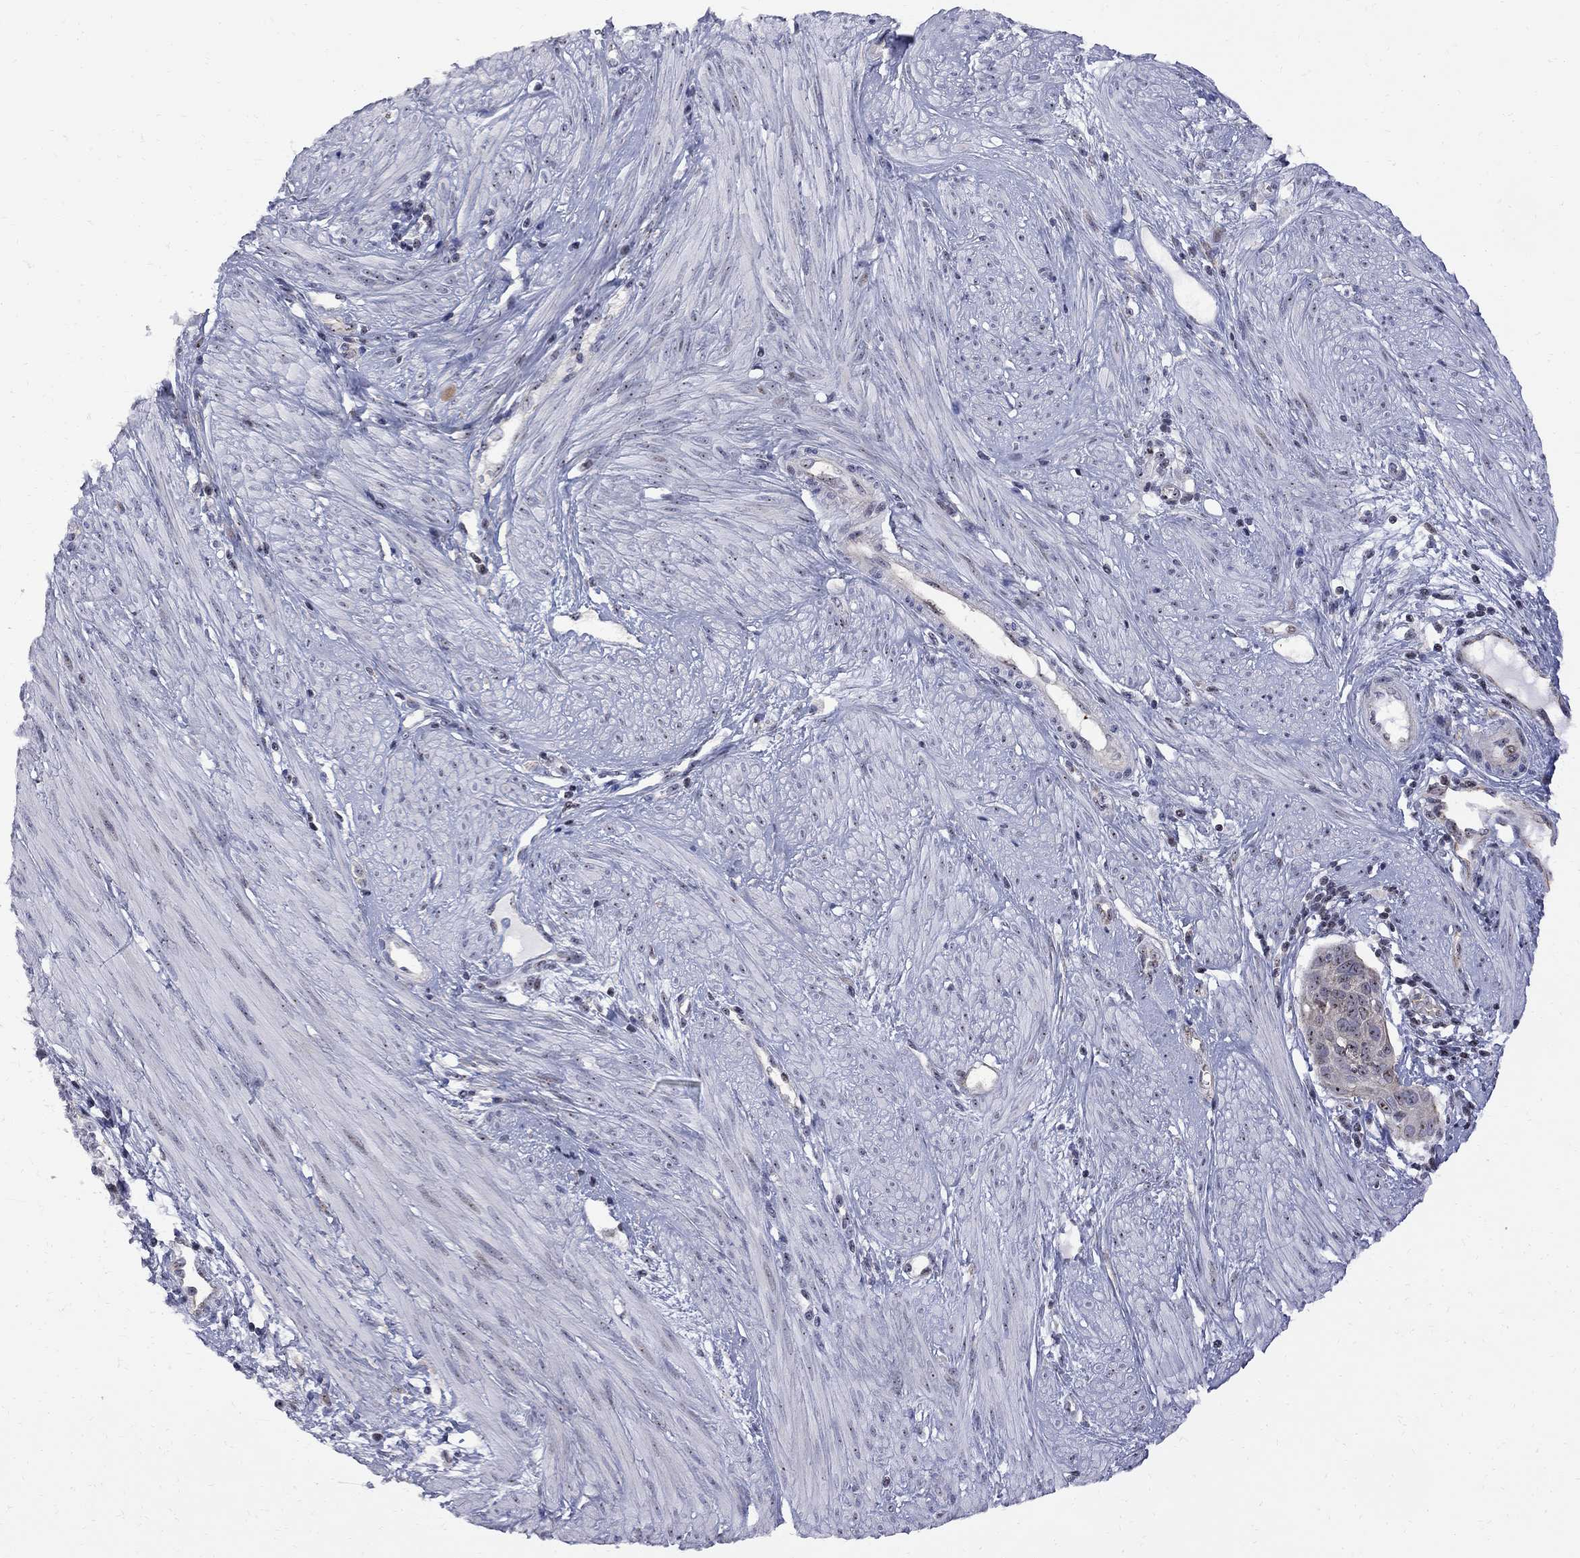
{"staining": {"intensity": "moderate", "quantity": "<25%", "location": "nuclear"}, "tissue": "cervical cancer", "cell_type": "Tumor cells", "image_type": "cancer", "snomed": [{"axis": "morphology", "description": "Squamous cell carcinoma, NOS"}, {"axis": "topography", "description": "Cervix"}], "caption": "Tumor cells demonstrate moderate nuclear positivity in approximately <25% of cells in cervical cancer. The protein is stained brown, and the nuclei are stained in blue (DAB IHC with brightfield microscopy, high magnification).", "gene": "DHX33", "patient": {"sex": "female", "age": 39}}